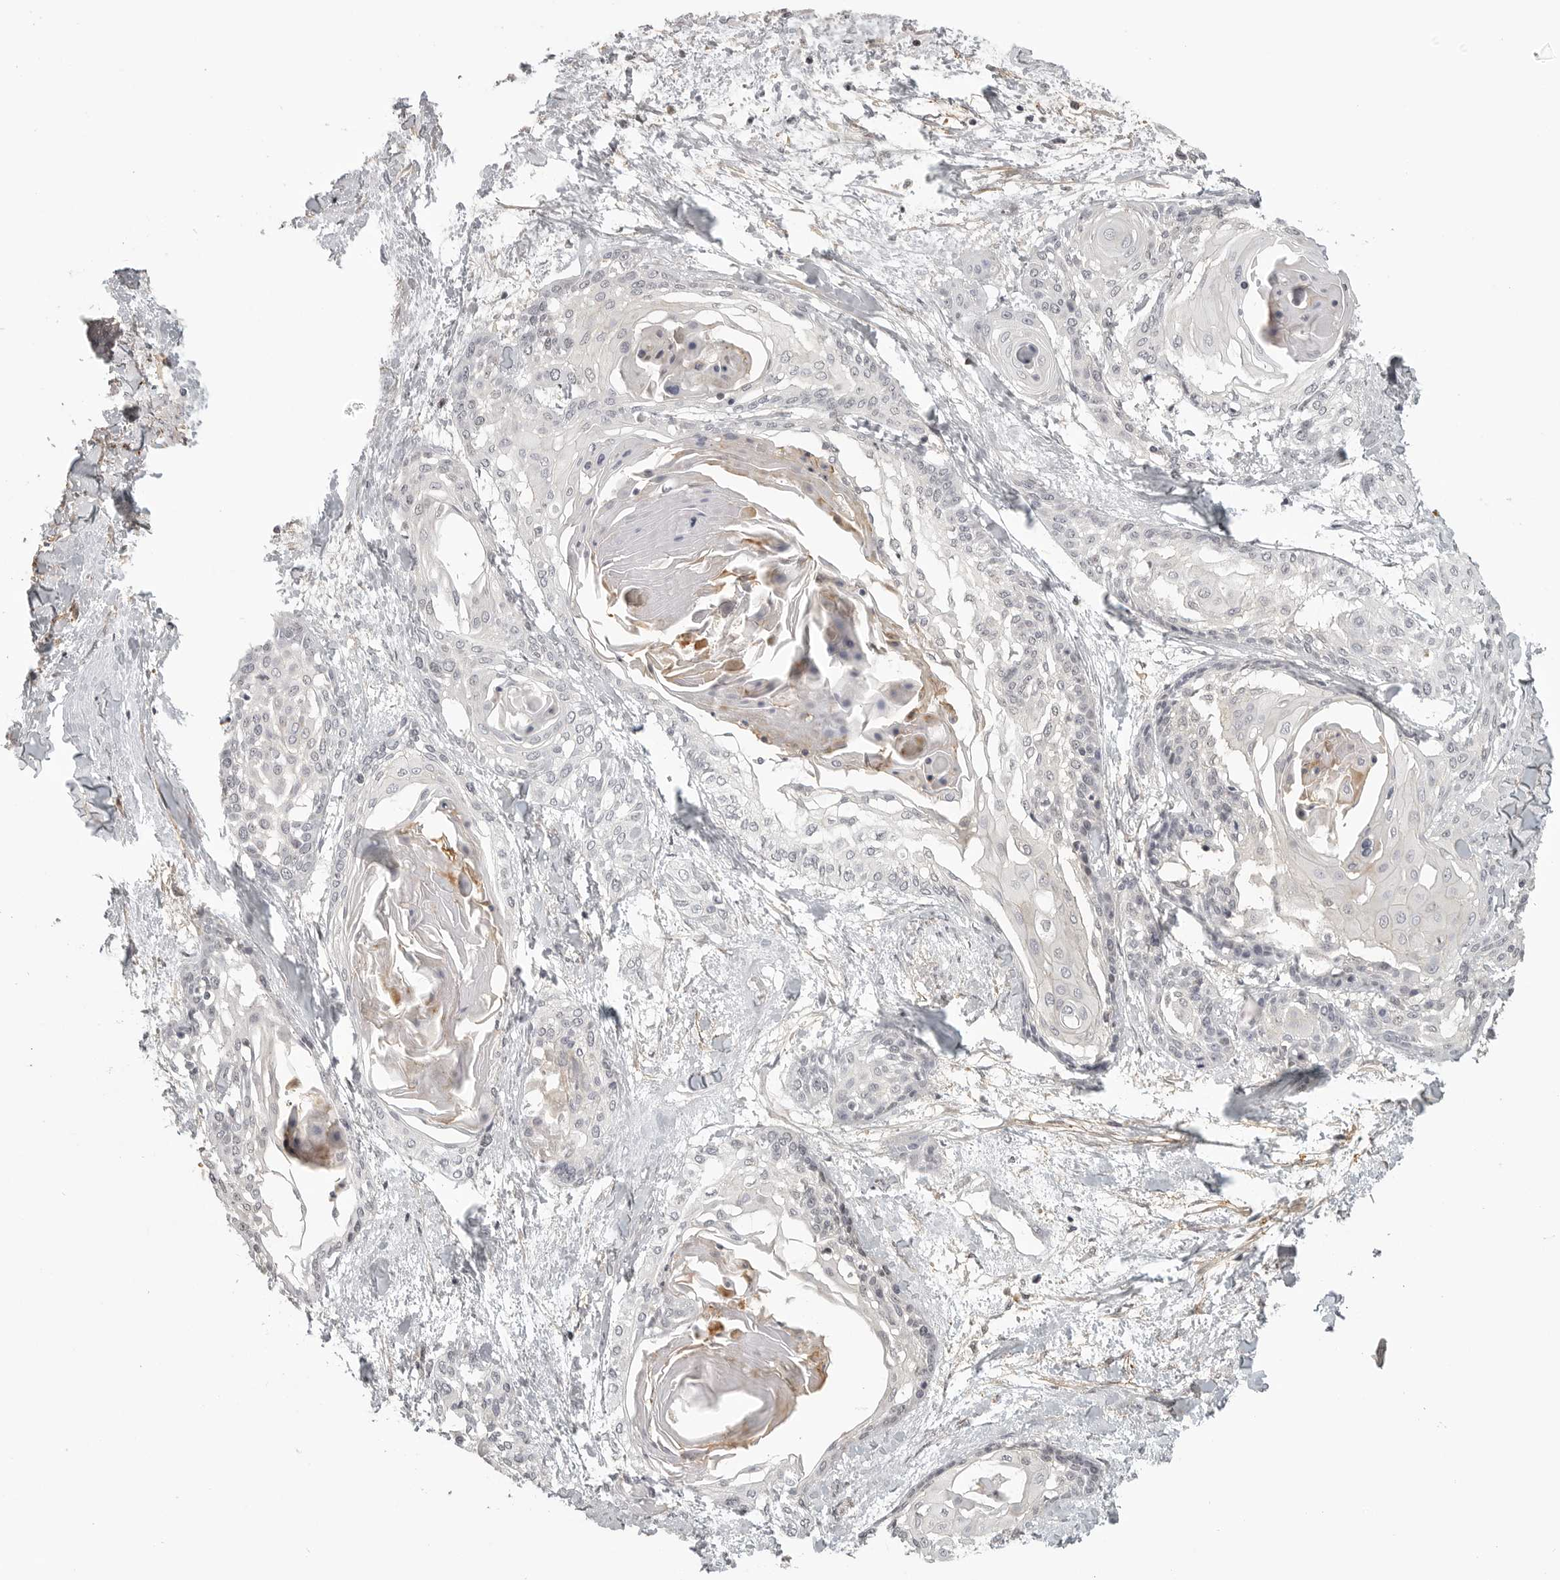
{"staining": {"intensity": "negative", "quantity": "none", "location": "none"}, "tissue": "cervical cancer", "cell_type": "Tumor cells", "image_type": "cancer", "snomed": [{"axis": "morphology", "description": "Squamous cell carcinoma, NOS"}, {"axis": "topography", "description": "Cervix"}], "caption": "Cervical cancer was stained to show a protein in brown. There is no significant expression in tumor cells.", "gene": "UROD", "patient": {"sex": "female", "age": 57}}